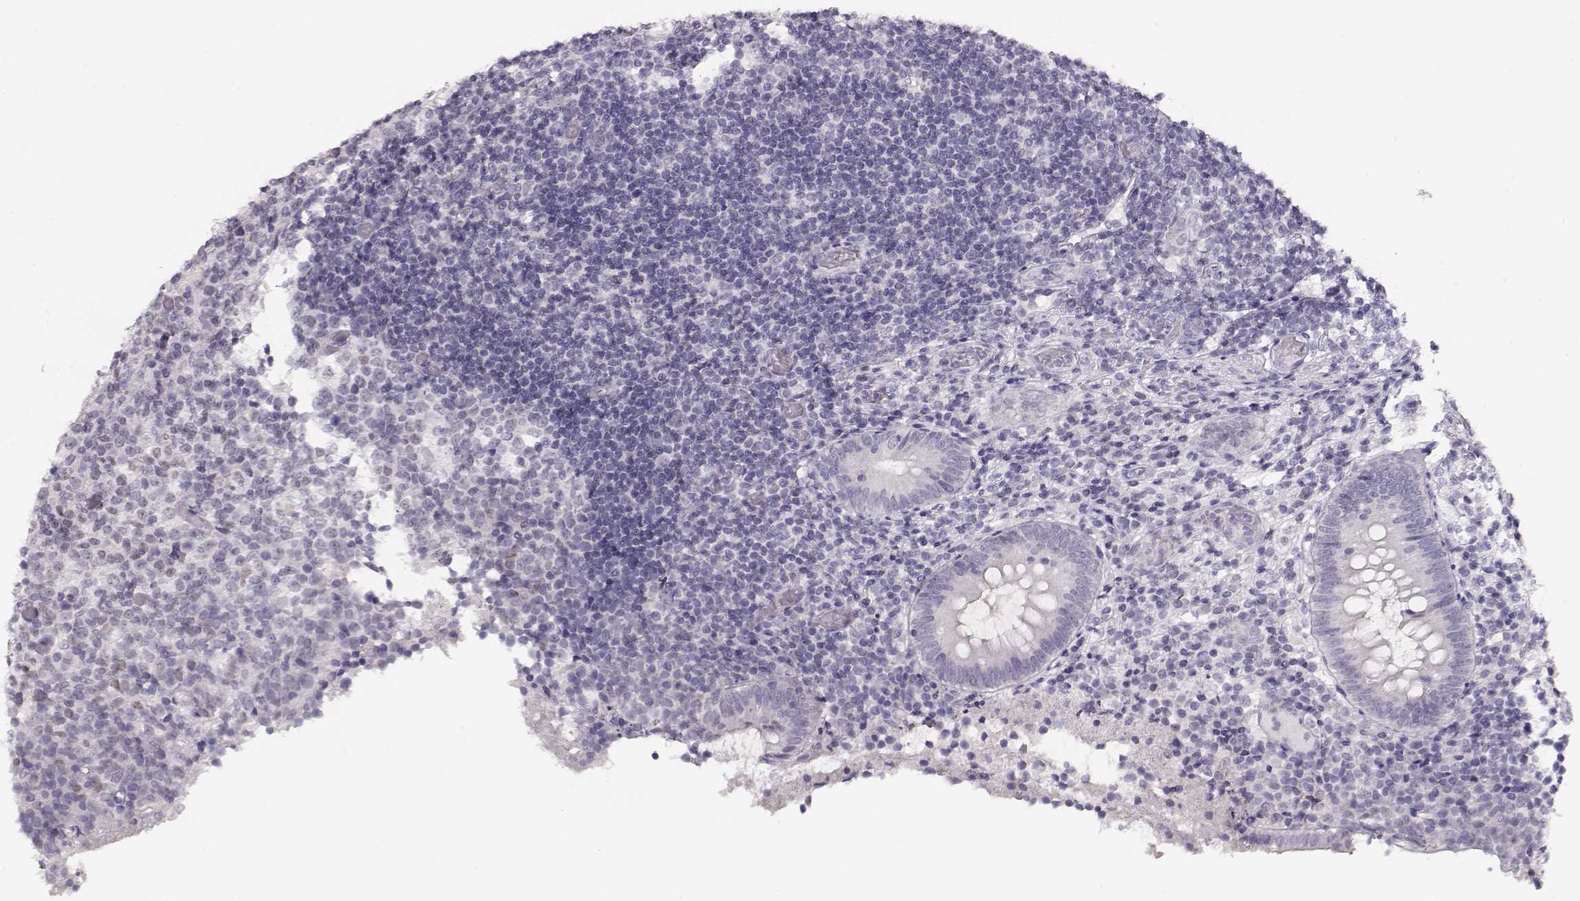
{"staining": {"intensity": "negative", "quantity": "none", "location": "none"}, "tissue": "appendix", "cell_type": "Glandular cells", "image_type": "normal", "snomed": [{"axis": "morphology", "description": "Normal tissue, NOS"}, {"axis": "topography", "description": "Appendix"}], "caption": "This histopathology image is of benign appendix stained with immunohistochemistry to label a protein in brown with the nuclei are counter-stained blue. There is no positivity in glandular cells.", "gene": "IMPG1", "patient": {"sex": "female", "age": 32}}